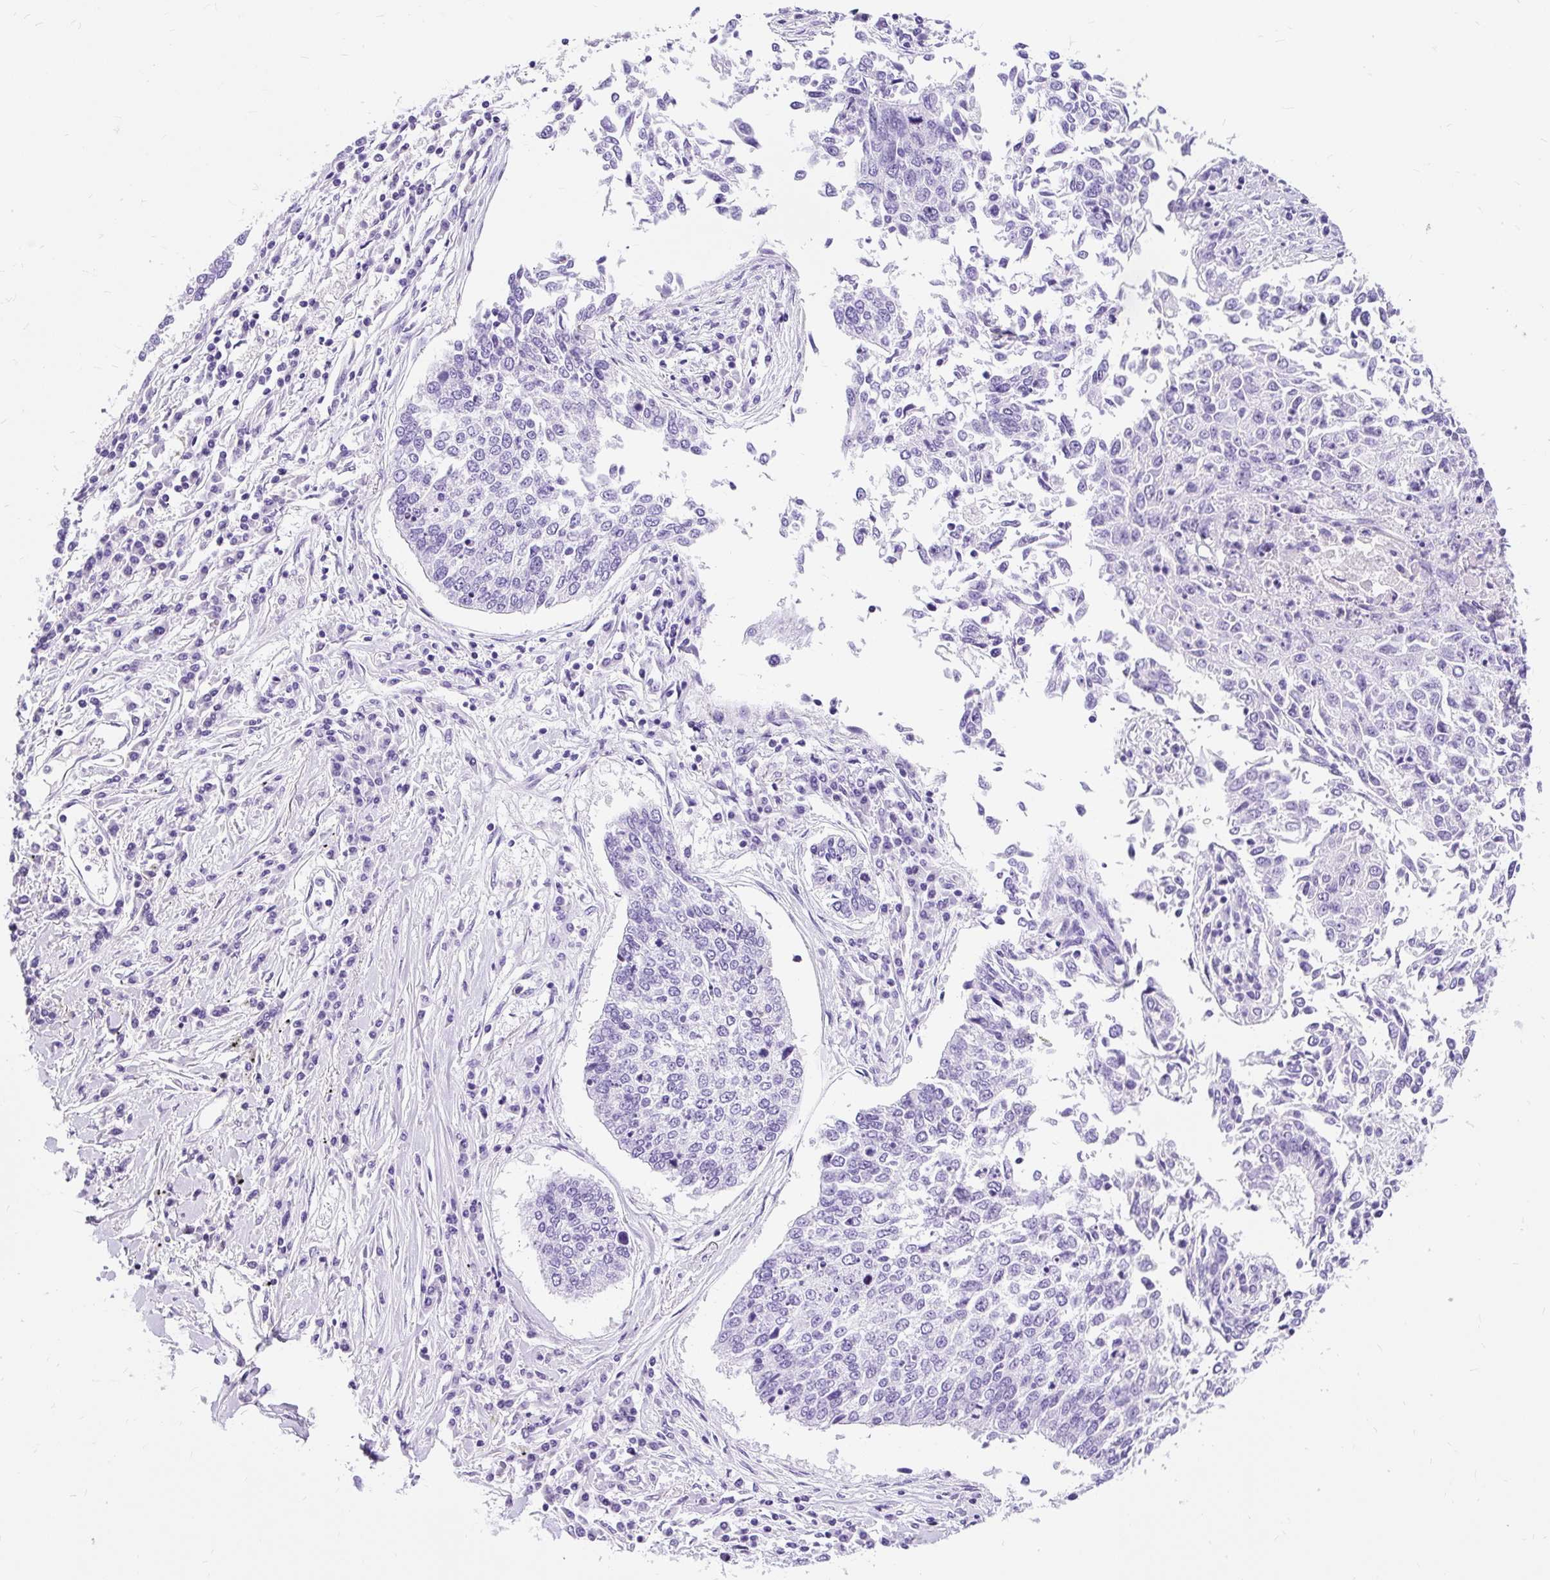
{"staining": {"intensity": "negative", "quantity": "none", "location": "none"}, "tissue": "lung cancer", "cell_type": "Tumor cells", "image_type": "cancer", "snomed": [{"axis": "morphology", "description": "Normal tissue, NOS"}, {"axis": "morphology", "description": "Squamous cell carcinoma, NOS"}, {"axis": "topography", "description": "Cartilage tissue"}, {"axis": "topography", "description": "Bronchus"}, {"axis": "topography", "description": "Lung"}, {"axis": "topography", "description": "Peripheral nerve tissue"}], "caption": "High power microscopy micrograph of an immunohistochemistry (IHC) micrograph of lung squamous cell carcinoma, revealing no significant staining in tumor cells.", "gene": "PVALB", "patient": {"sex": "female", "age": 49}}